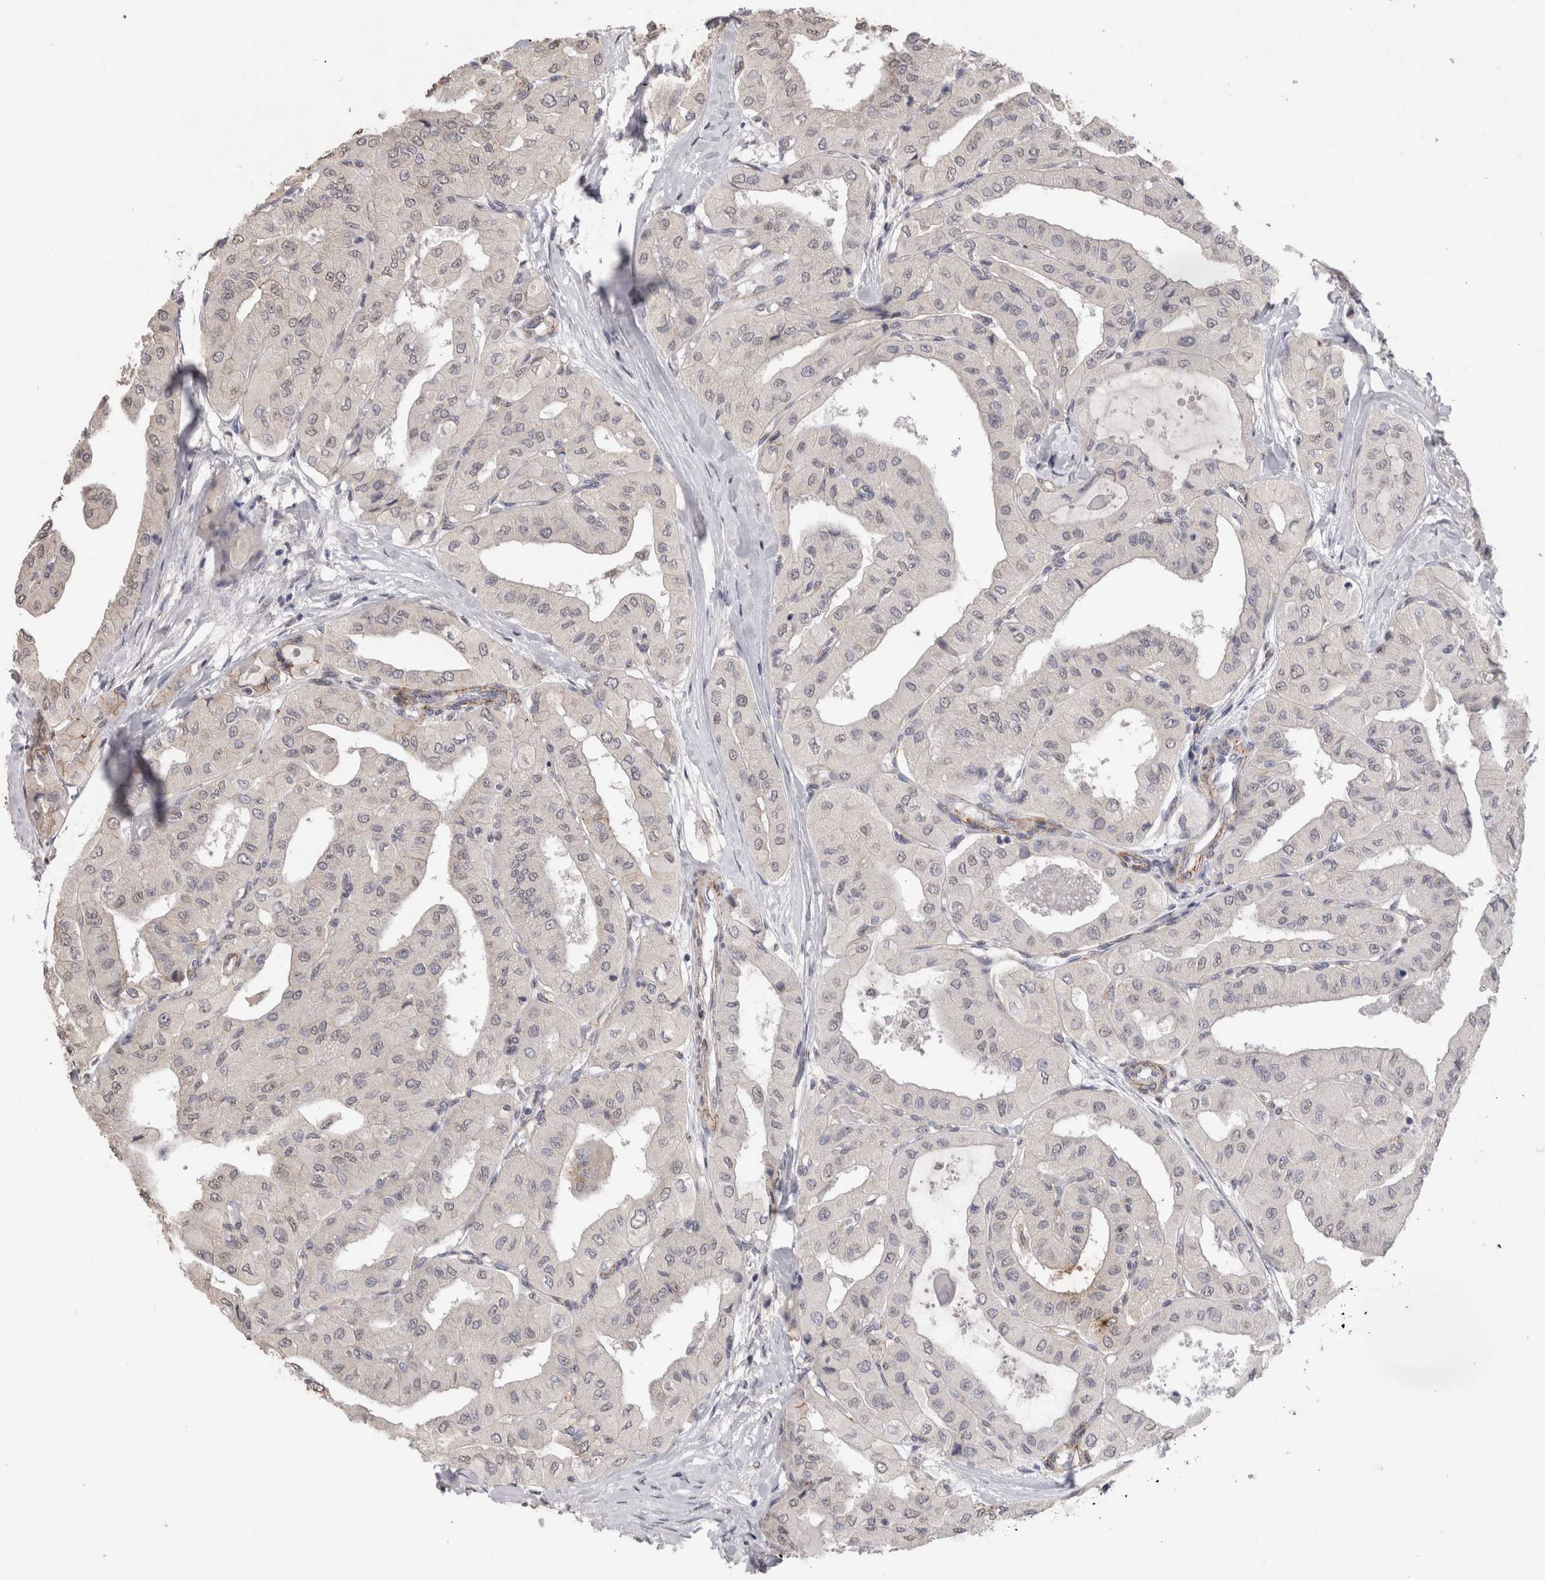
{"staining": {"intensity": "negative", "quantity": "none", "location": "none"}, "tissue": "thyroid cancer", "cell_type": "Tumor cells", "image_type": "cancer", "snomed": [{"axis": "morphology", "description": "Papillary adenocarcinoma, NOS"}, {"axis": "topography", "description": "Thyroid gland"}], "caption": "High power microscopy micrograph of an immunohistochemistry (IHC) photomicrograph of thyroid papillary adenocarcinoma, revealing no significant staining in tumor cells.", "gene": "CDH6", "patient": {"sex": "female", "age": 59}}